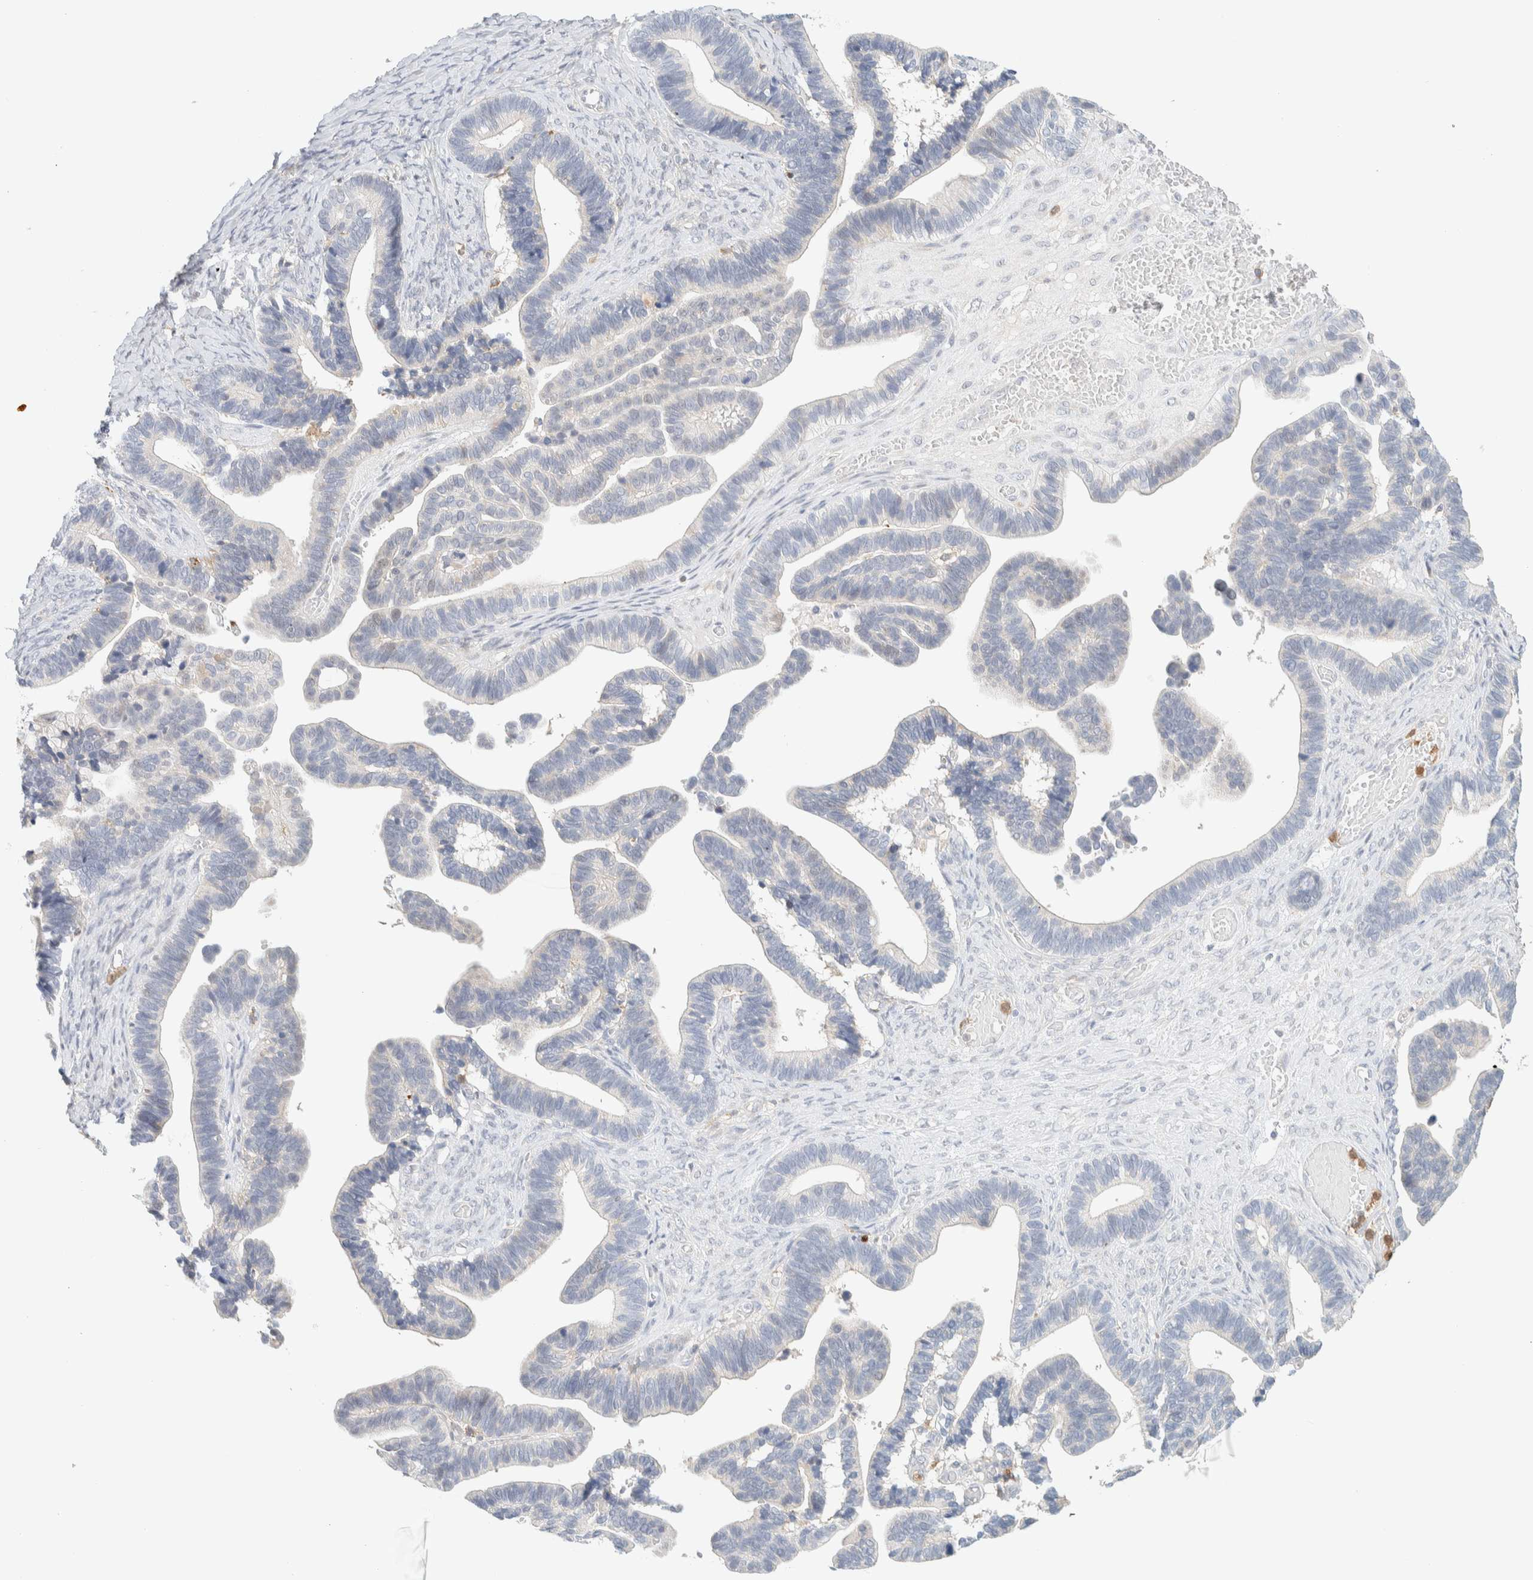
{"staining": {"intensity": "negative", "quantity": "none", "location": "none"}, "tissue": "ovarian cancer", "cell_type": "Tumor cells", "image_type": "cancer", "snomed": [{"axis": "morphology", "description": "Cystadenocarcinoma, serous, NOS"}, {"axis": "topography", "description": "Ovary"}], "caption": "The micrograph shows no staining of tumor cells in ovarian cancer (serous cystadenocarcinoma). (DAB immunohistochemistry (IHC), high magnification).", "gene": "TTC3", "patient": {"sex": "female", "age": 56}}